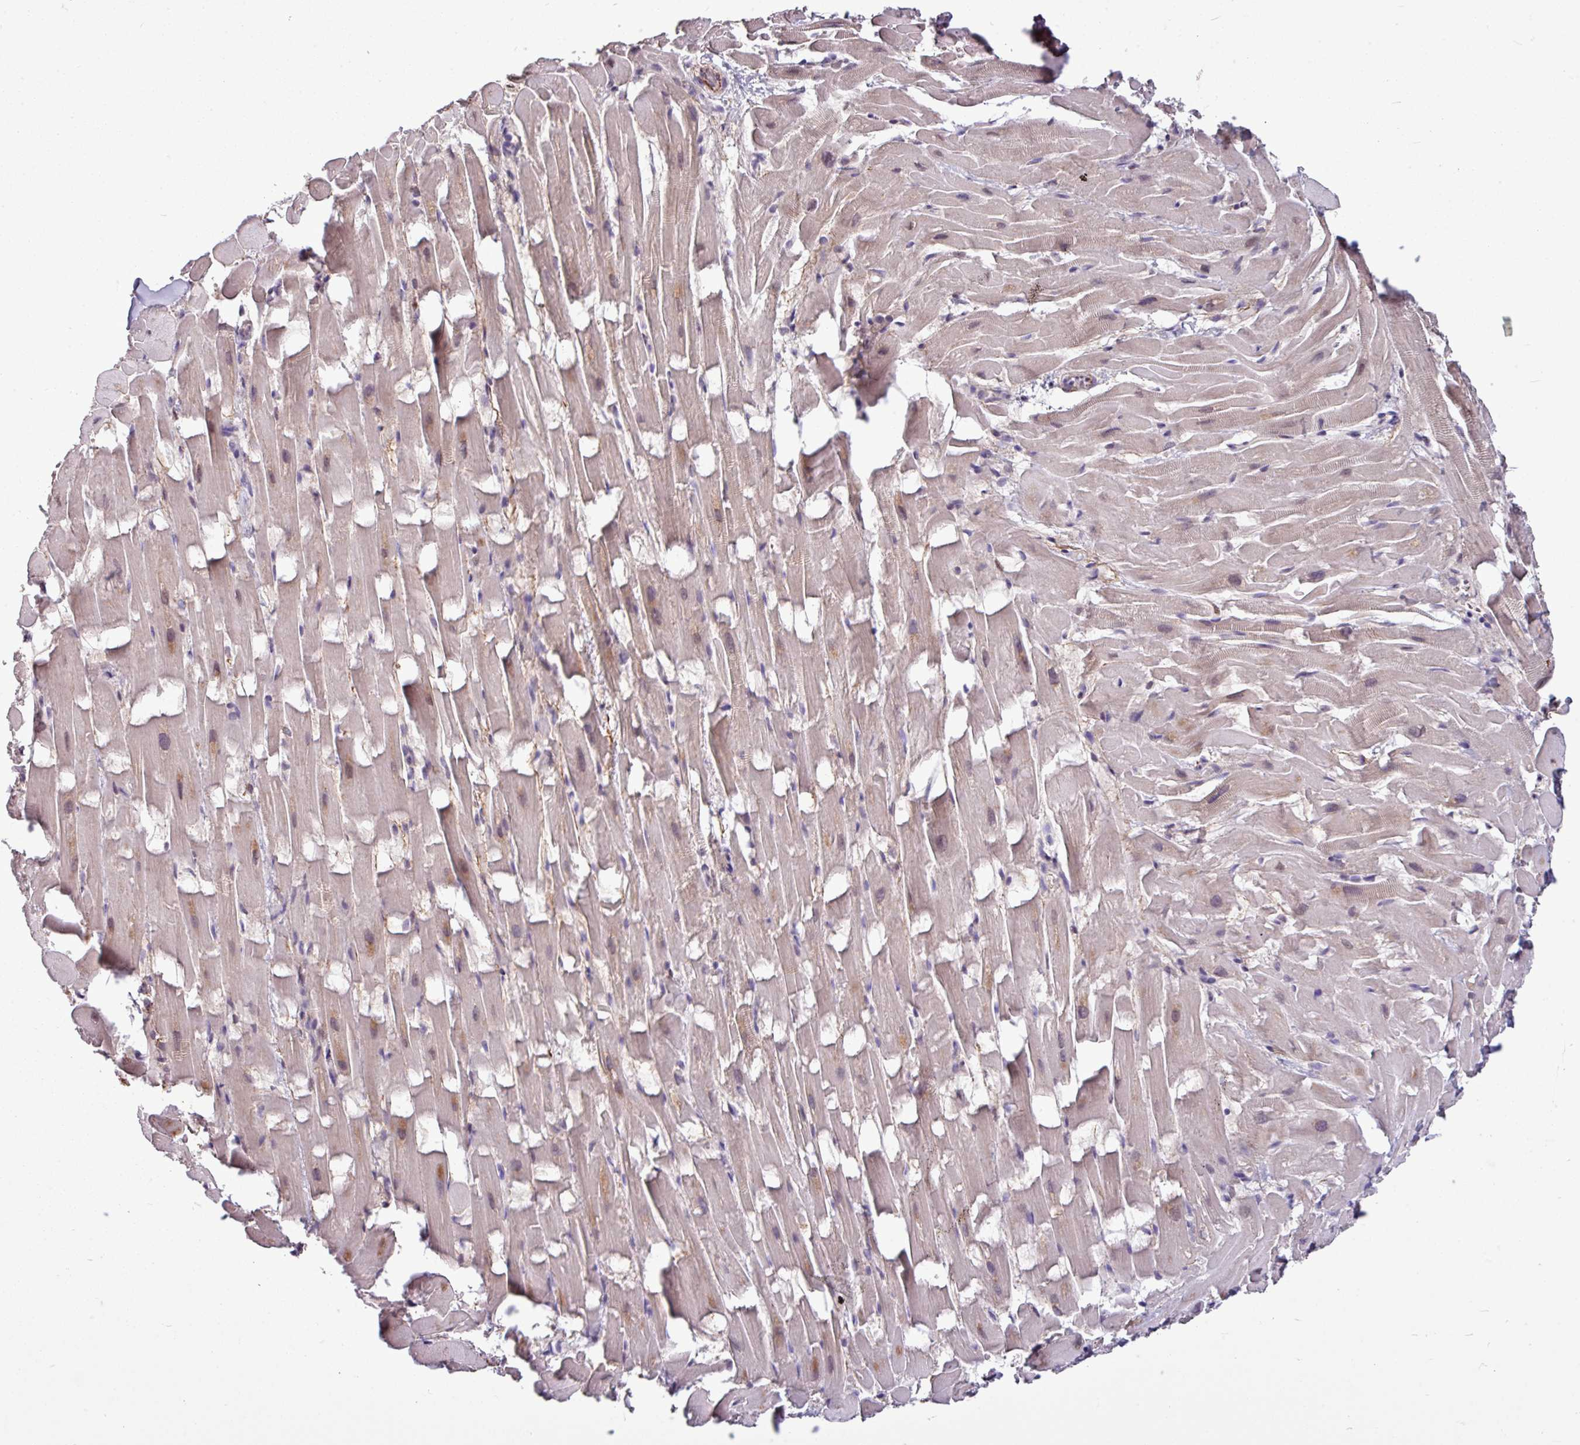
{"staining": {"intensity": "weak", "quantity": "25%-75%", "location": "cytoplasmic/membranous,nuclear"}, "tissue": "heart muscle", "cell_type": "Cardiomyocytes", "image_type": "normal", "snomed": [{"axis": "morphology", "description": "Normal tissue, NOS"}, {"axis": "topography", "description": "Heart"}], "caption": "This photomicrograph reveals immunohistochemistry staining of benign human heart muscle, with low weak cytoplasmic/membranous,nuclear staining in about 25%-75% of cardiomyocytes.", "gene": "SKIC2", "patient": {"sex": "male", "age": 37}}